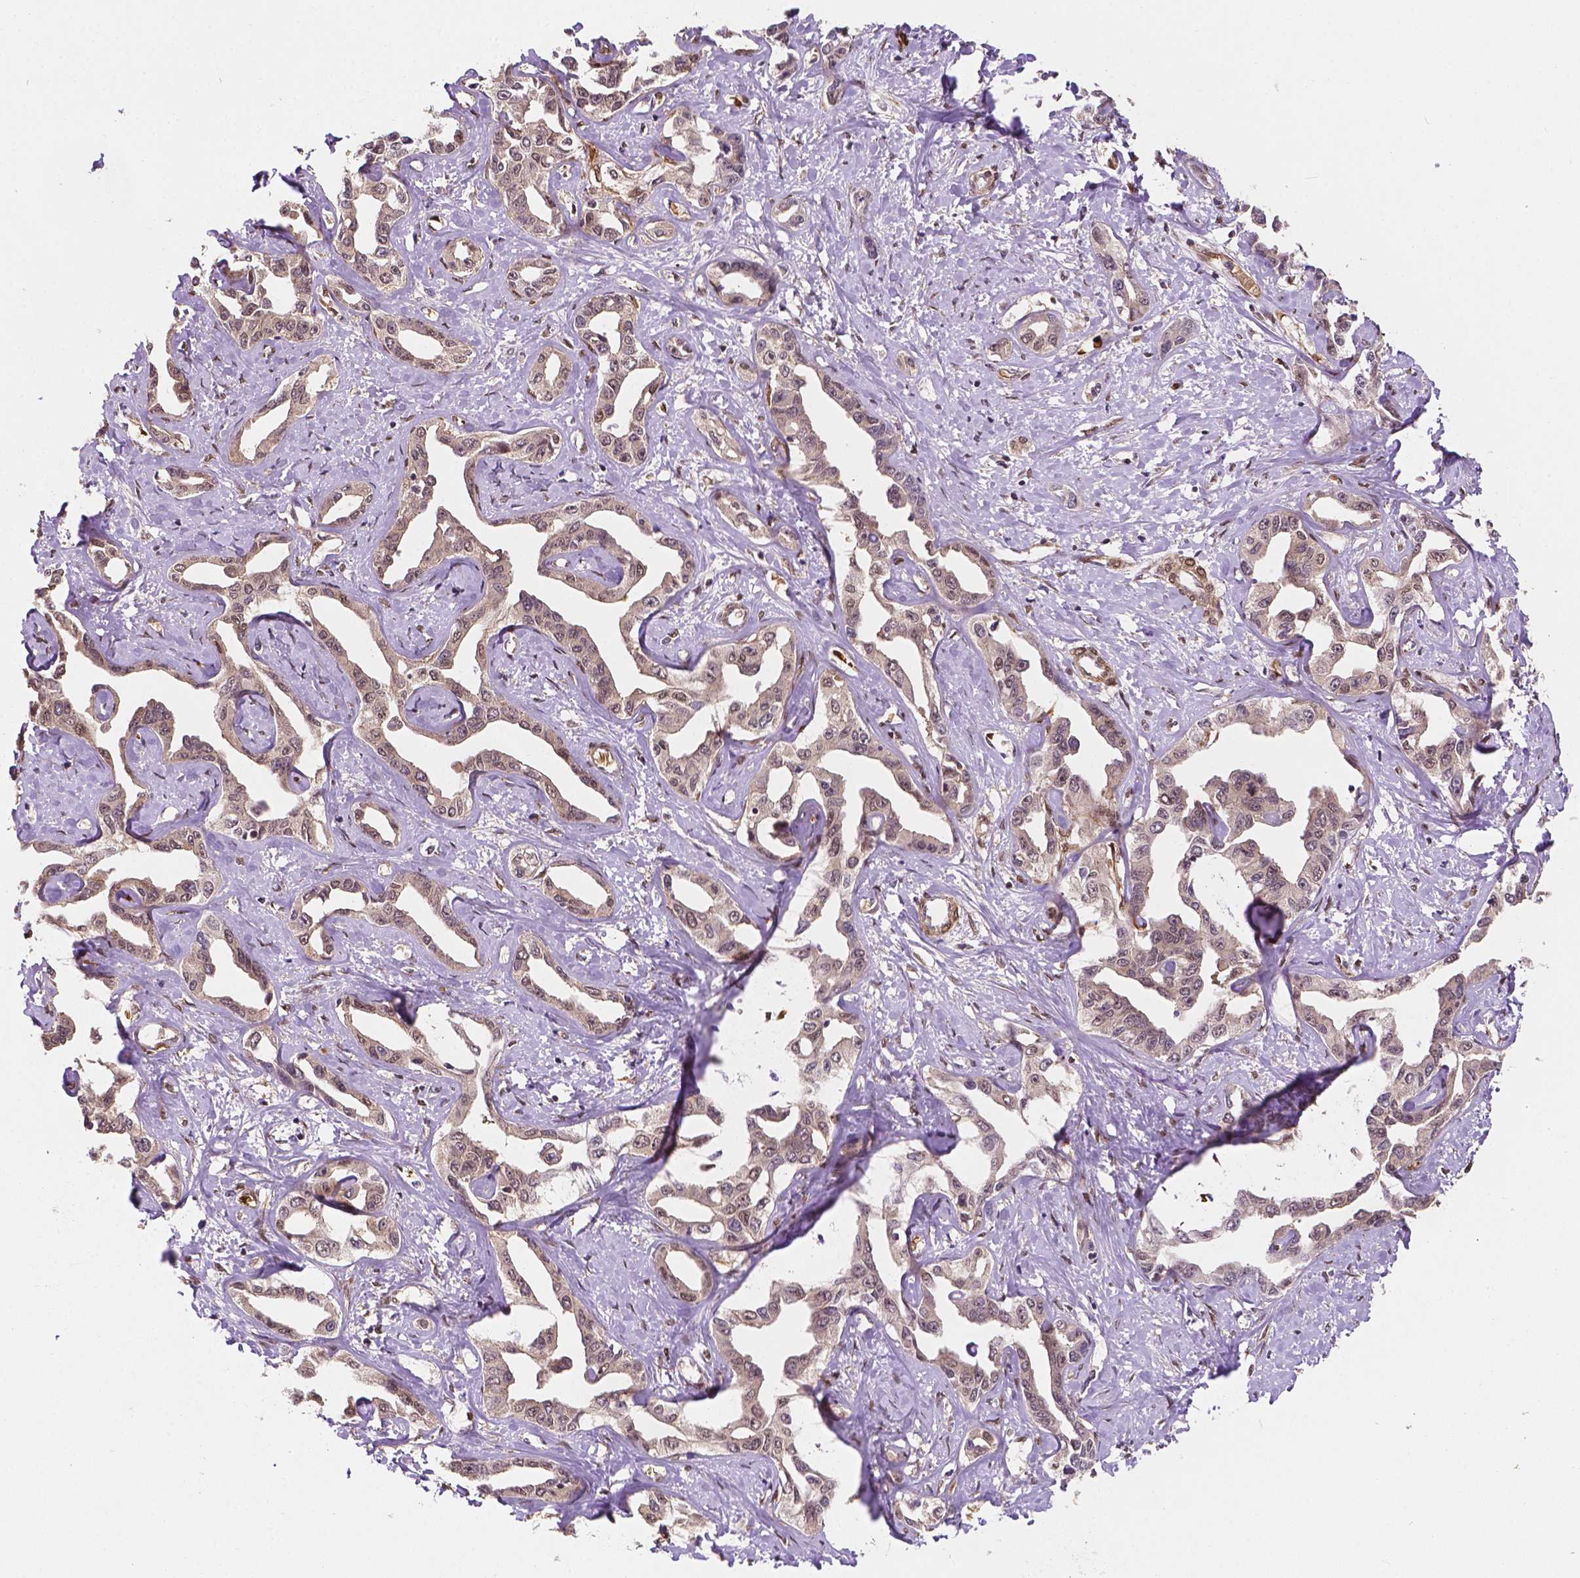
{"staining": {"intensity": "negative", "quantity": "none", "location": "none"}, "tissue": "liver cancer", "cell_type": "Tumor cells", "image_type": "cancer", "snomed": [{"axis": "morphology", "description": "Cholangiocarcinoma"}, {"axis": "topography", "description": "Liver"}], "caption": "Cholangiocarcinoma (liver) stained for a protein using immunohistochemistry demonstrates no staining tumor cells.", "gene": "YAP1", "patient": {"sex": "male", "age": 59}}